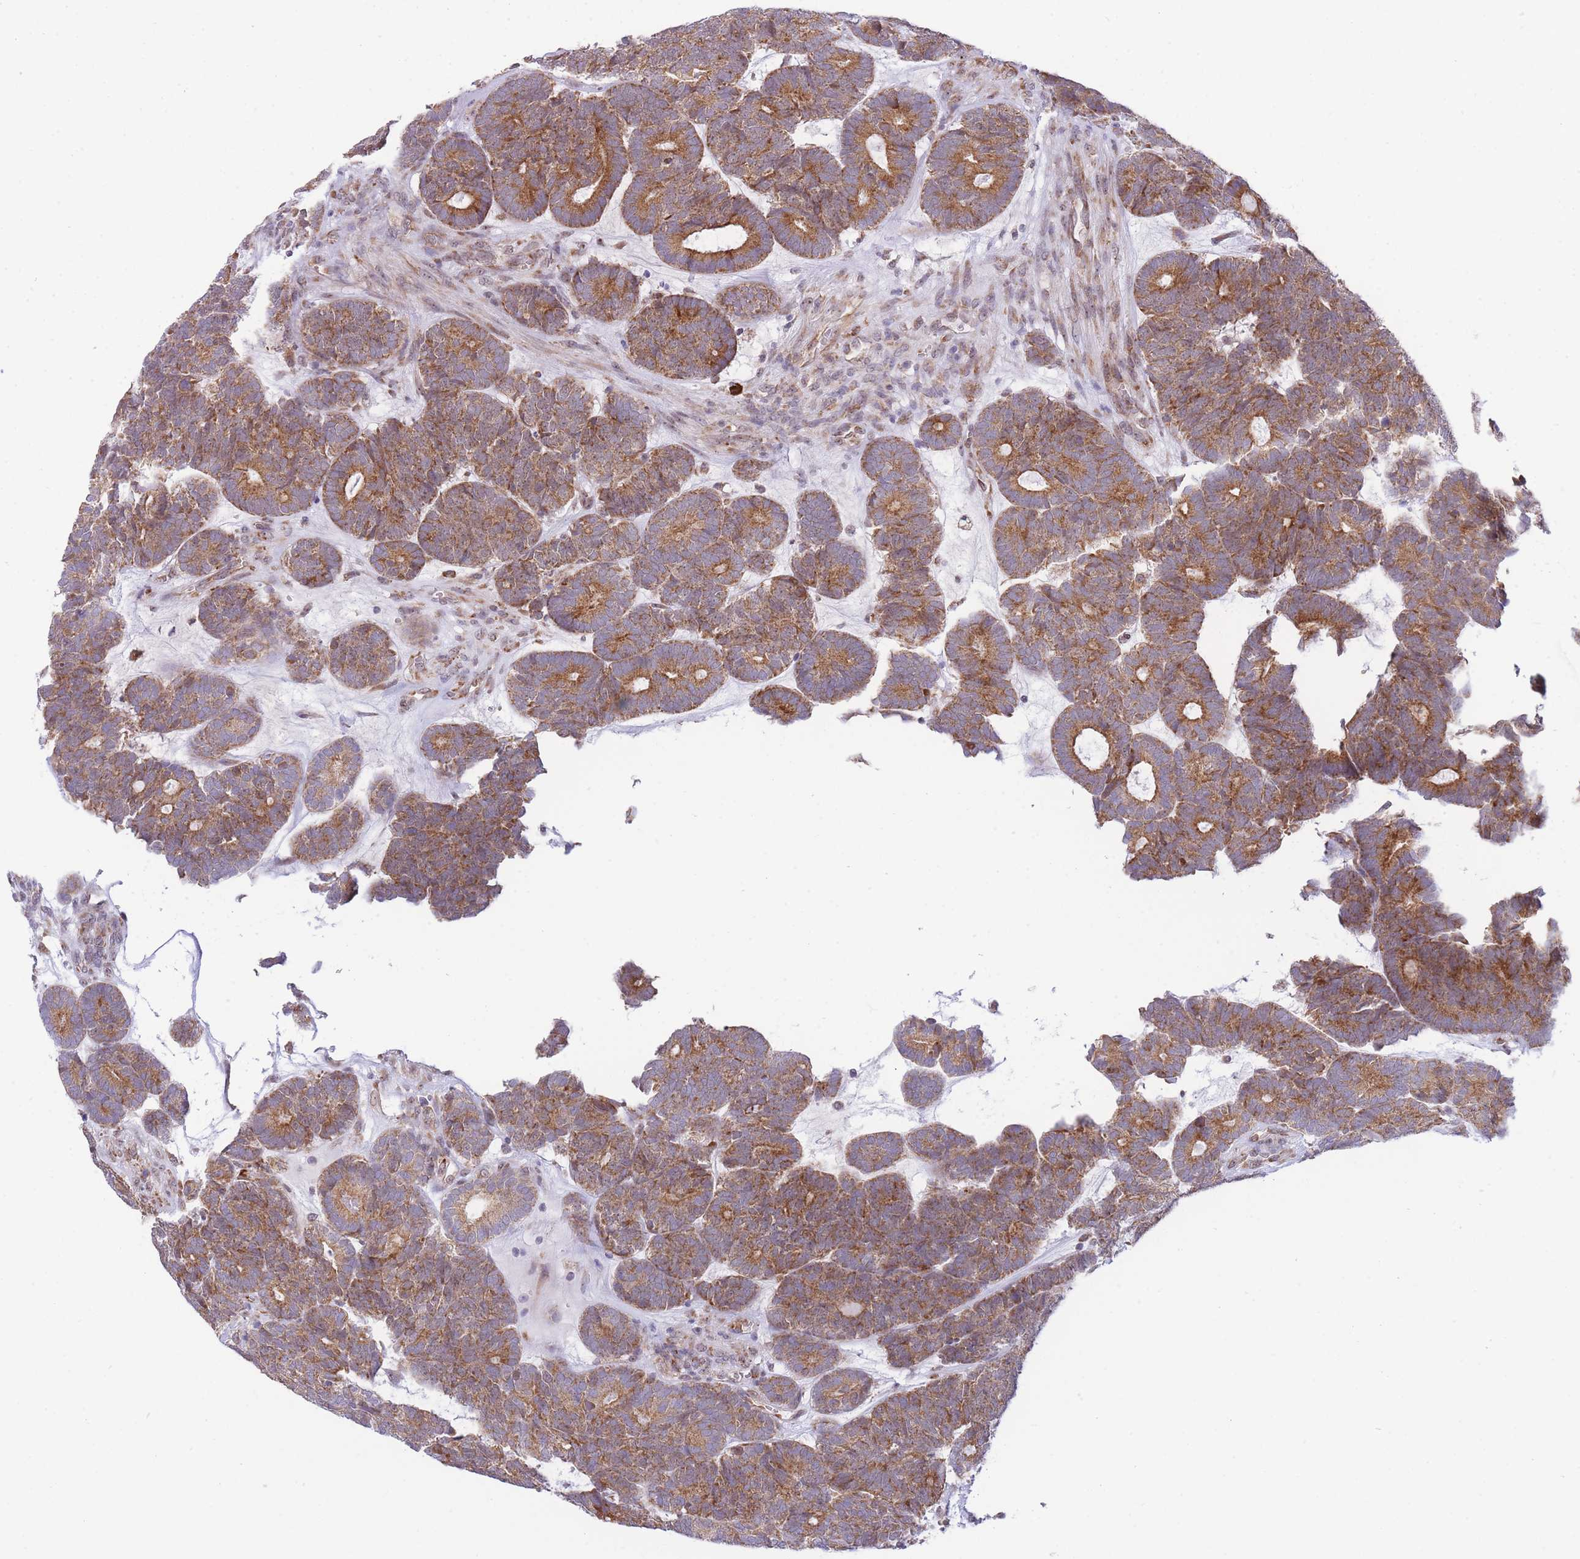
{"staining": {"intensity": "moderate", "quantity": ">75%", "location": "cytoplasmic/membranous"}, "tissue": "head and neck cancer", "cell_type": "Tumor cells", "image_type": "cancer", "snomed": [{"axis": "morphology", "description": "Adenocarcinoma, NOS"}, {"axis": "topography", "description": "Head-Neck"}], "caption": "Tumor cells show moderate cytoplasmic/membranous positivity in approximately >75% of cells in adenocarcinoma (head and neck).", "gene": "EXOSC8", "patient": {"sex": "female", "age": 81}}